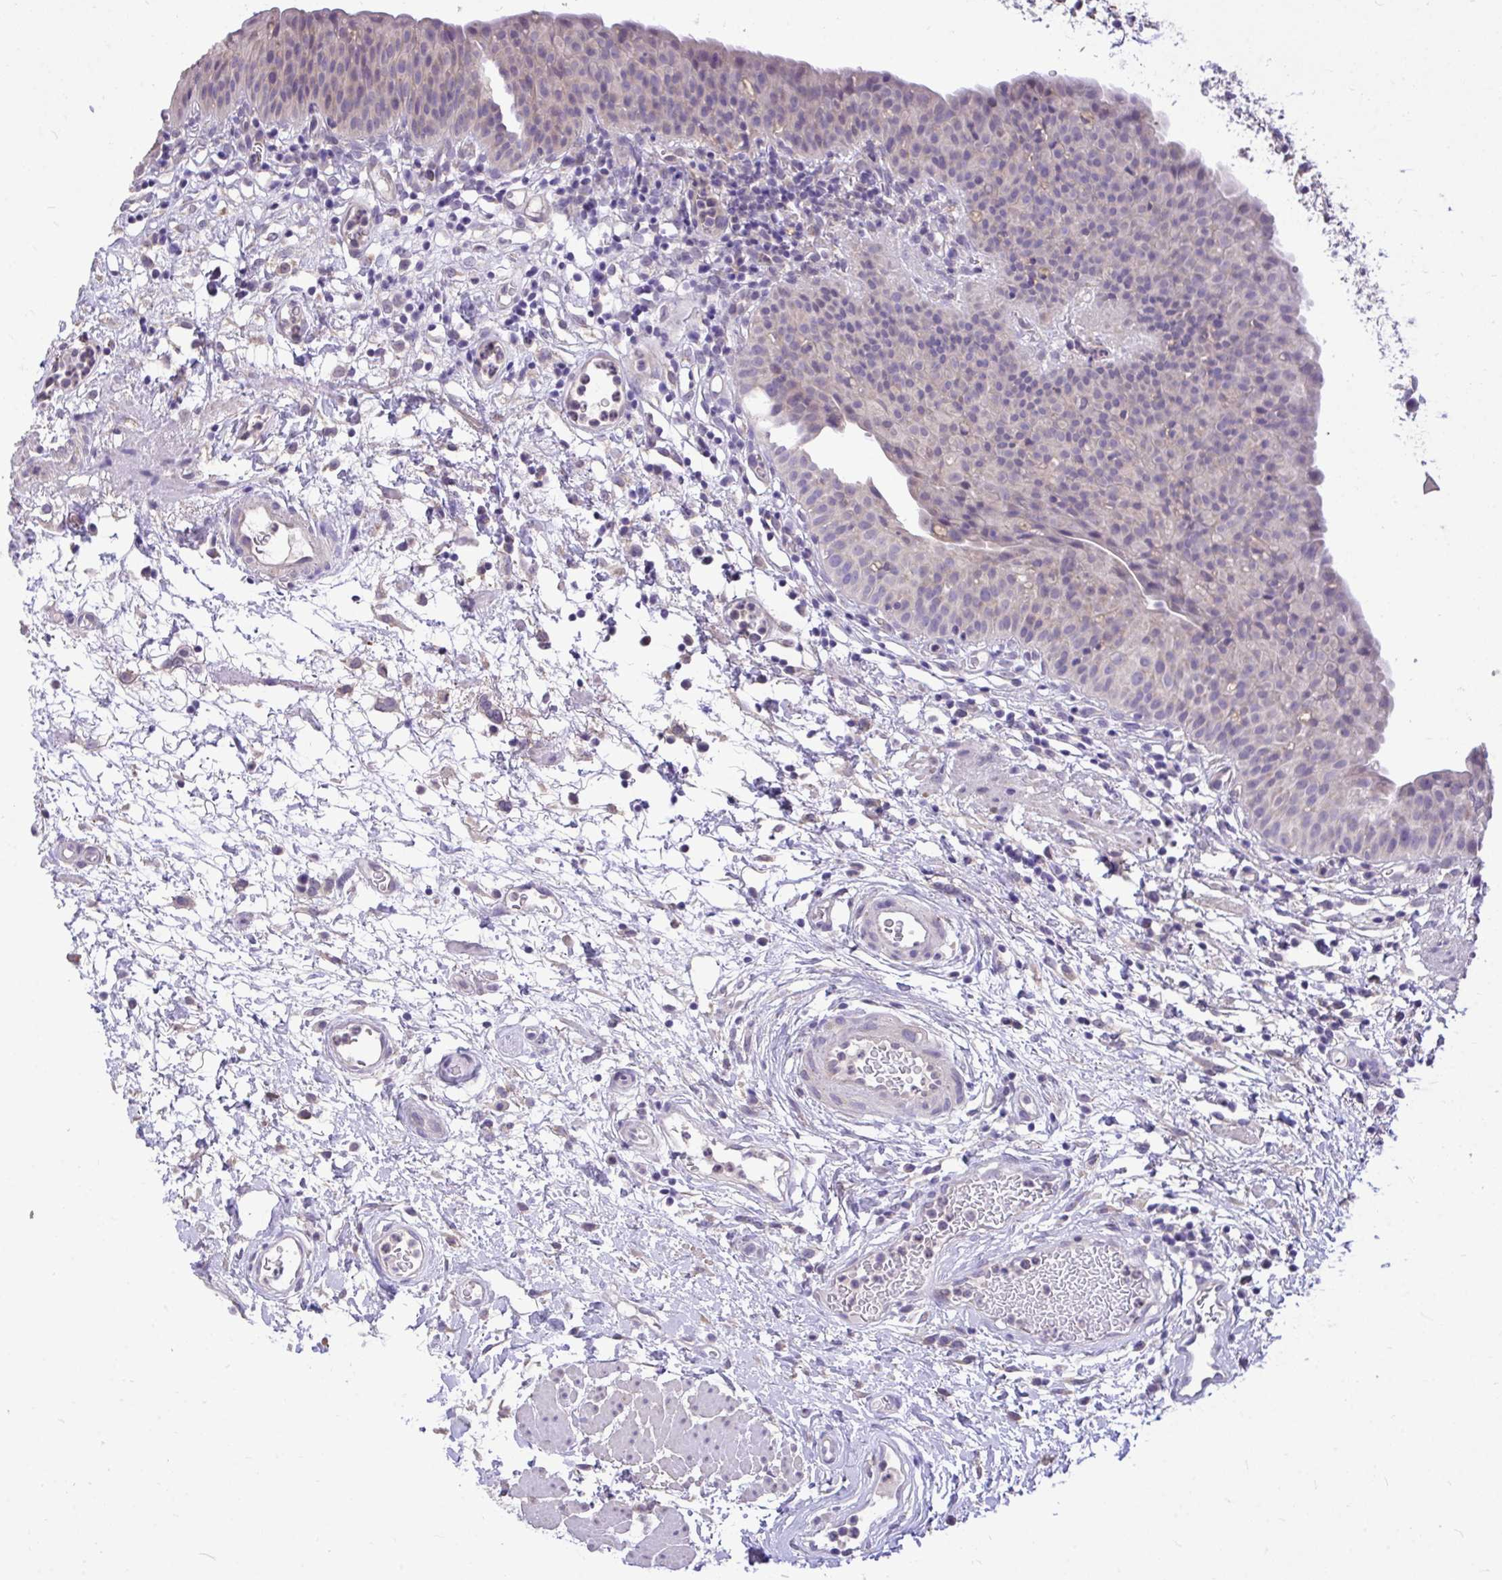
{"staining": {"intensity": "weak", "quantity": "<25%", "location": "cytoplasmic/membranous,nuclear"}, "tissue": "urinary bladder", "cell_type": "Urothelial cells", "image_type": "normal", "snomed": [{"axis": "morphology", "description": "Normal tissue, NOS"}, {"axis": "morphology", "description": "Inflammation, NOS"}, {"axis": "topography", "description": "Urinary bladder"}], "caption": "Immunohistochemistry photomicrograph of normal urinary bladder: human urinary bladder stained with DAB reveals no significant protein expression in urothelial cells. (Brightfield microscopy of DAB (3,3'-diaminobenzidine) immunohistochemistry (IHC) at high magnification).", "gene": "MPC2", "patient": {"sex": "male", "age": 57}}